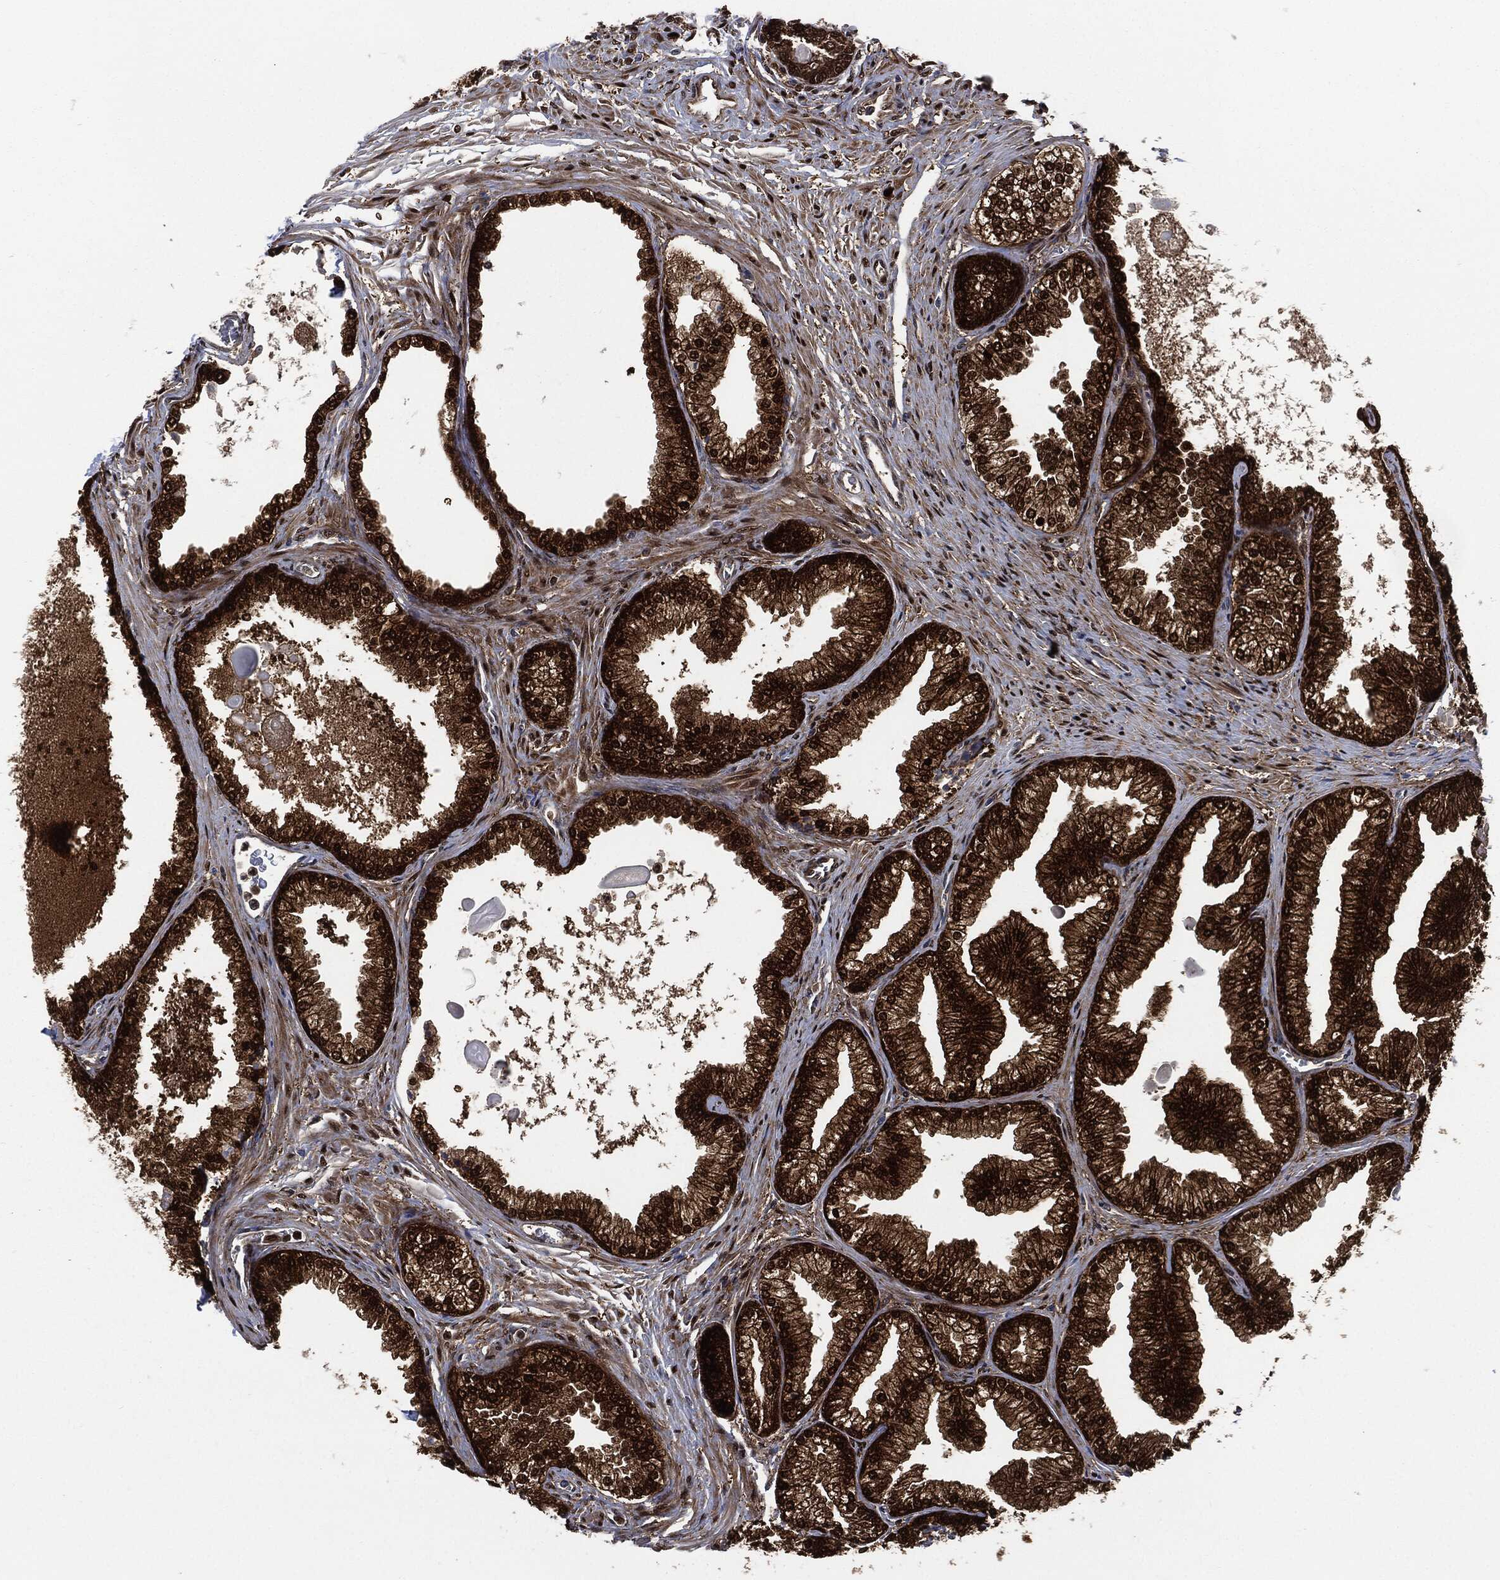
{"staining": {"intensity": "strong", "quantity": ">75%", "location": "cytoplasmic/membranous,nuclear"}, "tissue": "prostate", "cell_type": "Glandular cells", "image_type": "normal", "snomed": [{"axis": "morphology", "description": "Normal tissue, NOS"}, {"axis": "topography", "description": "Prostate"}], "caption": "An IHC histopathology image of unremarkable tissue is shown. Protein staining in brown shows strong cytoplasmic/membranous,nuclear positivity in prostate within glandular cells. (DAB (3,3'-diaminobenzidine) IHC, brown staining for protein, blue staining for nuclei).", "gene": "DCTN1", "patient": {"sex": "male", "age": 72}}